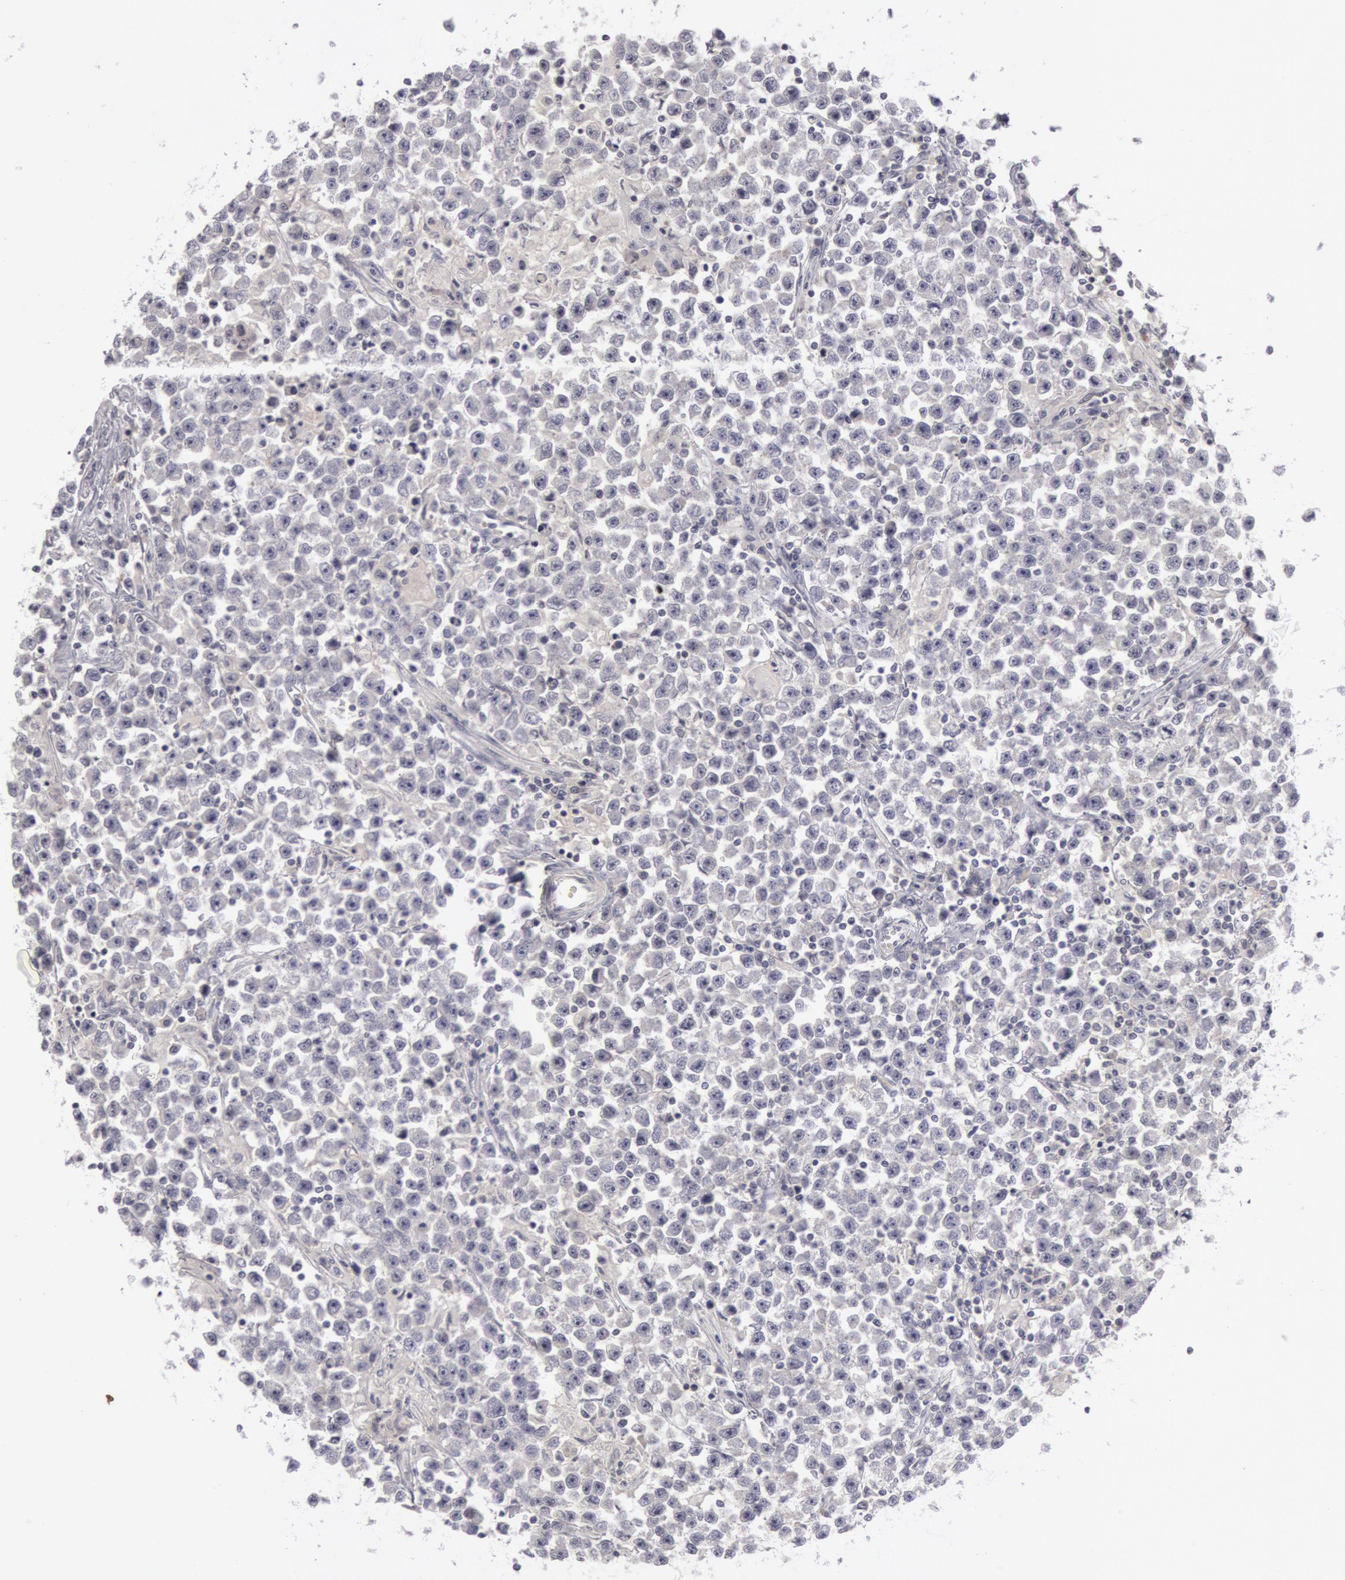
{"staining": {"intensity": "negative", "quantity": "none", "location": "none"}, "tissue": "testis cancer", "cell_type": "Tumor cells", "image_type": "cancer", "snomed": [{"axis": "morphology", "description": "Seminoma, NOS"}, {"axis": "topography", "description": "Testis"}], "caption": "A histopathology image of seminoma (testis) stained for a protein displays no brown staining in tumor cells.", "gene": "KRT16", "patient": {"sex": "male", "age": 33}}